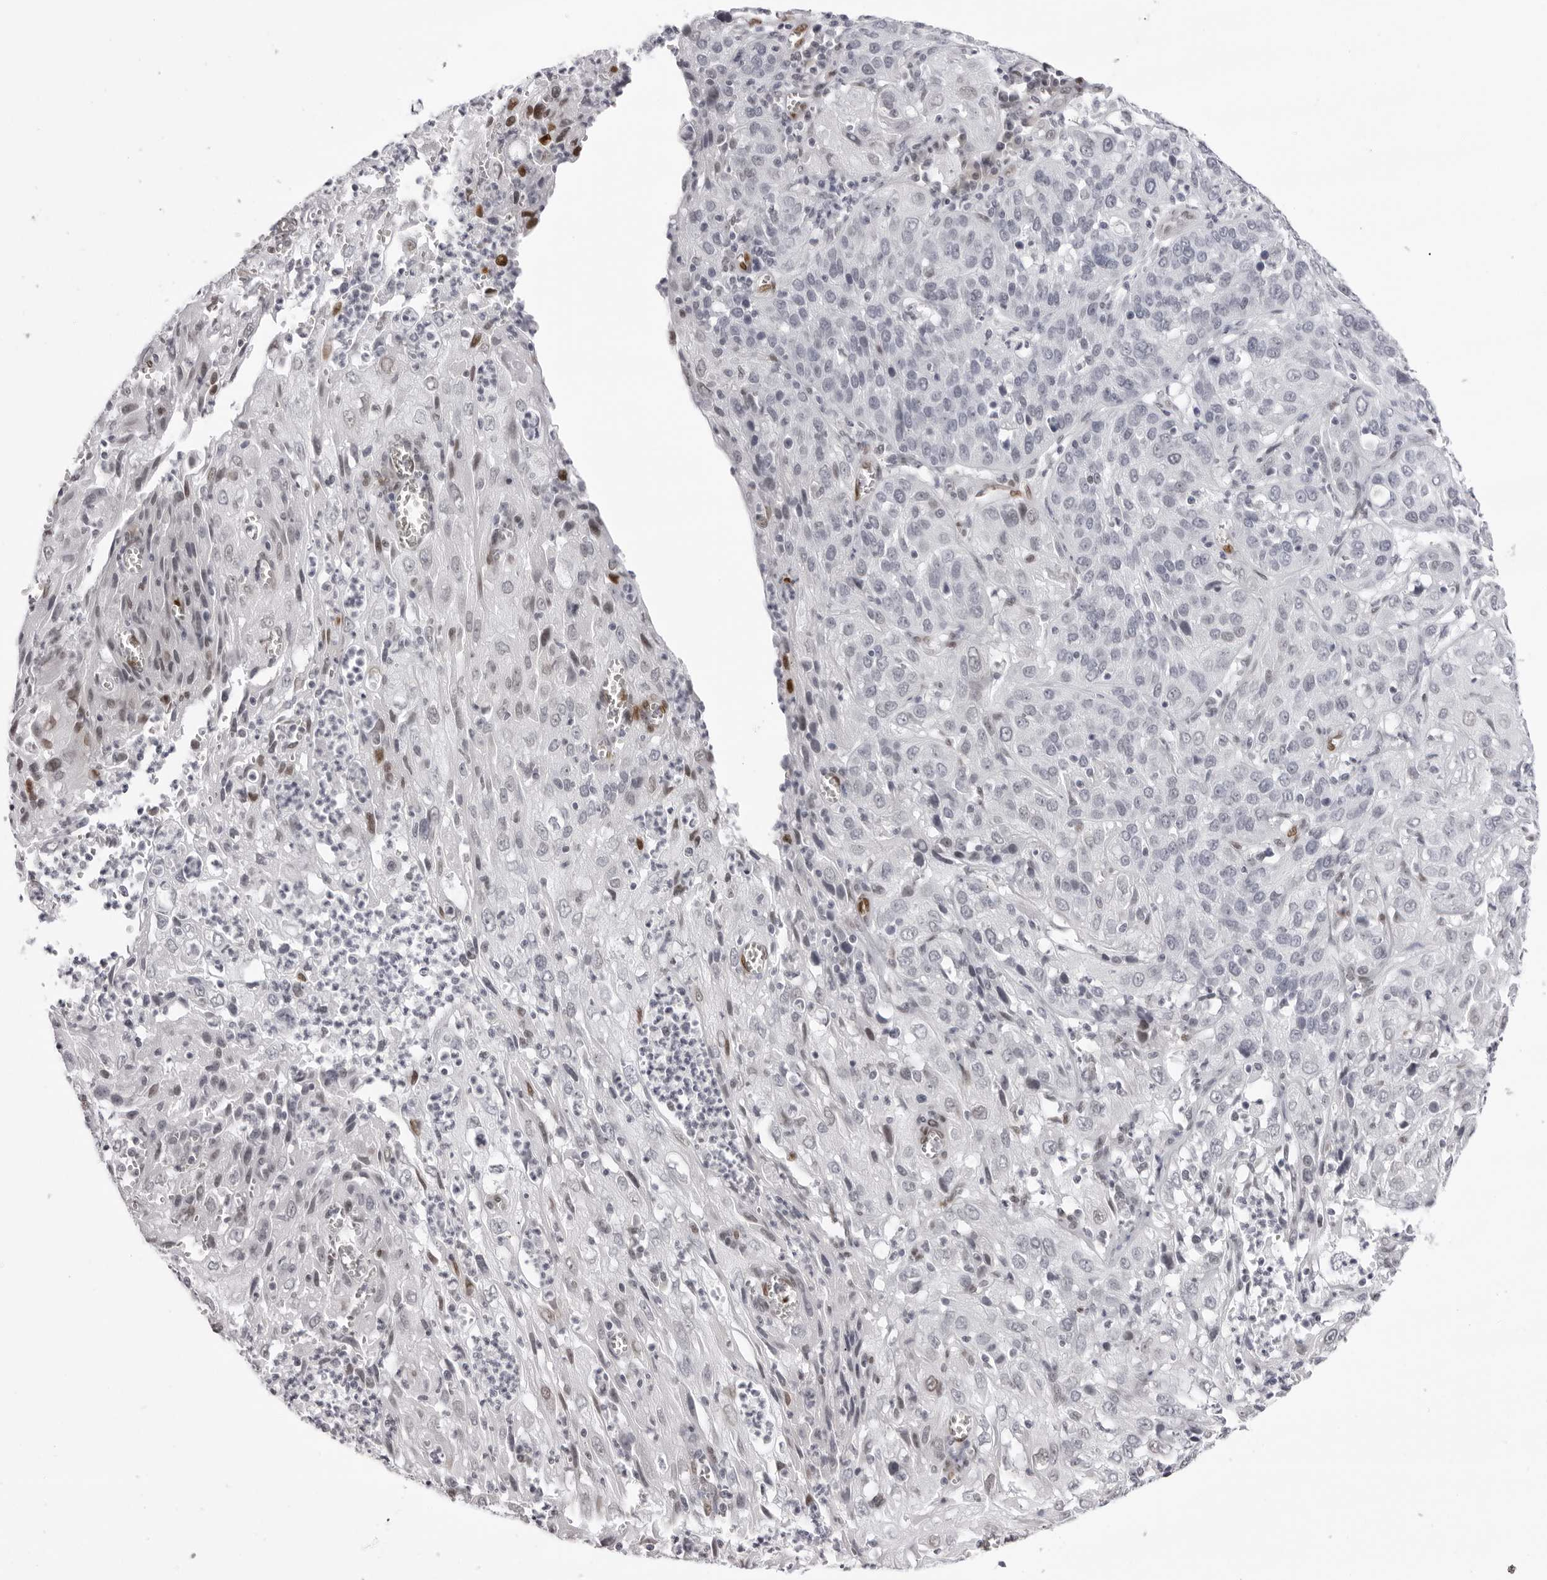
{"staining": {"intensity": "weak", "quantity": "<25%", "location": "nuclear"}, "tissue": "cervical cancer", "cell_type": "Tumor cells", "image_type": "cancer", "snomed": [{"axis": "morphology", "description": "Squamous cell carcinoma, NOS"}, {"axis": "topography", "description": "Cervix"}], "caption": "Cervical cancer was stained to show a protein in brown. There is no significant positivity in tumor cells.", "gene": "MAFK", "patient": {"sex": "female", "age": 32}}